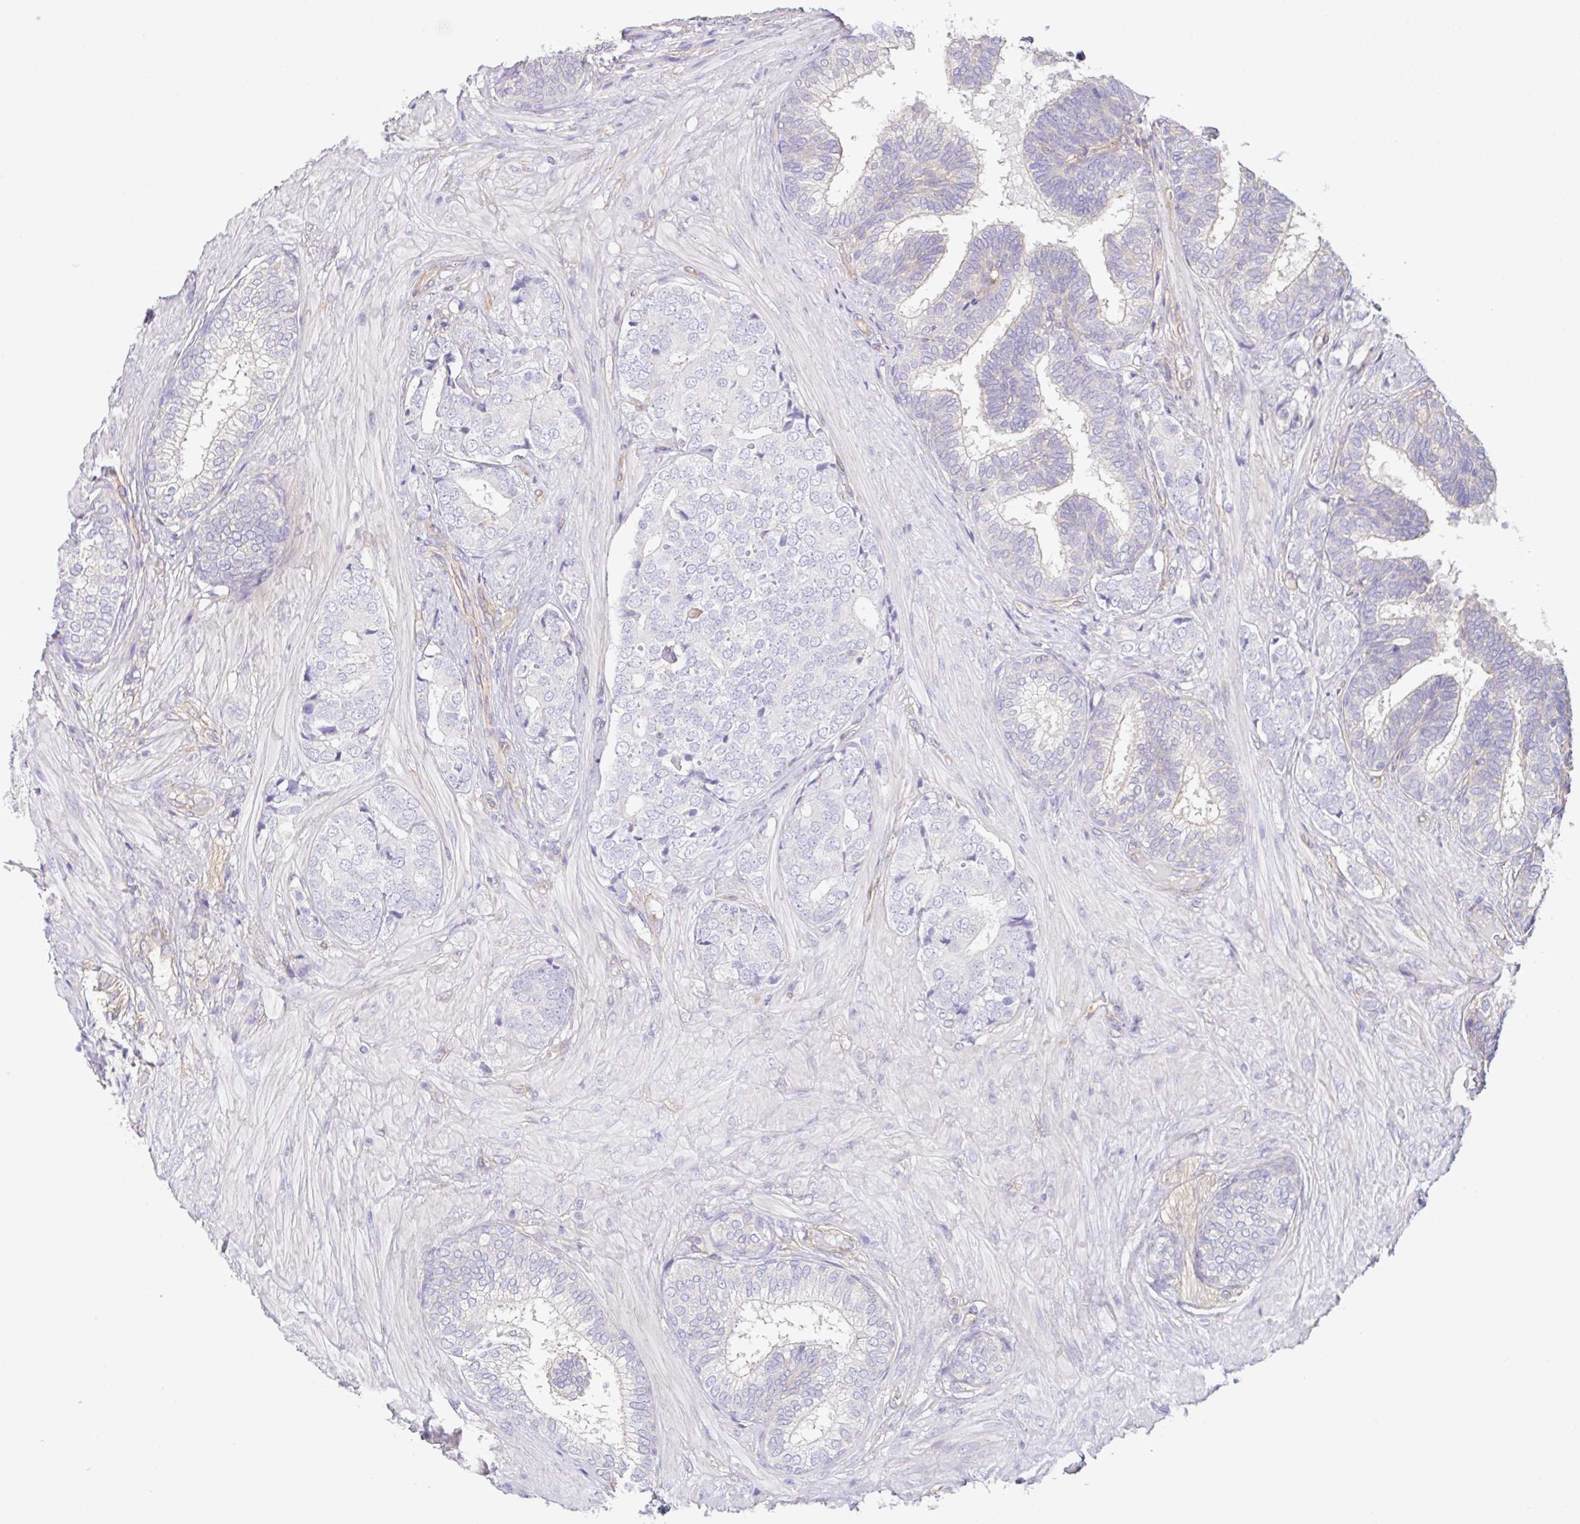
{"staining": {"intensity": "negative", "quantity": "none", "location": "none"}, "tissue": "prostate cancer", "cell_type": "Tumor cells", "image_type": "cancer", "snomed": [{"axis": "morphology", "description": "Adenocarcinoma, High grade"}, {"axis": "topography", "description": "Prostate"}], "caption": "Human prostate cancer (high-grade adenocarcinoma) stained for a protein using IHC displays no positivity in tumor cells.", "gene": "PLCD4", "patient": {"sex": "male", "age": 62}}